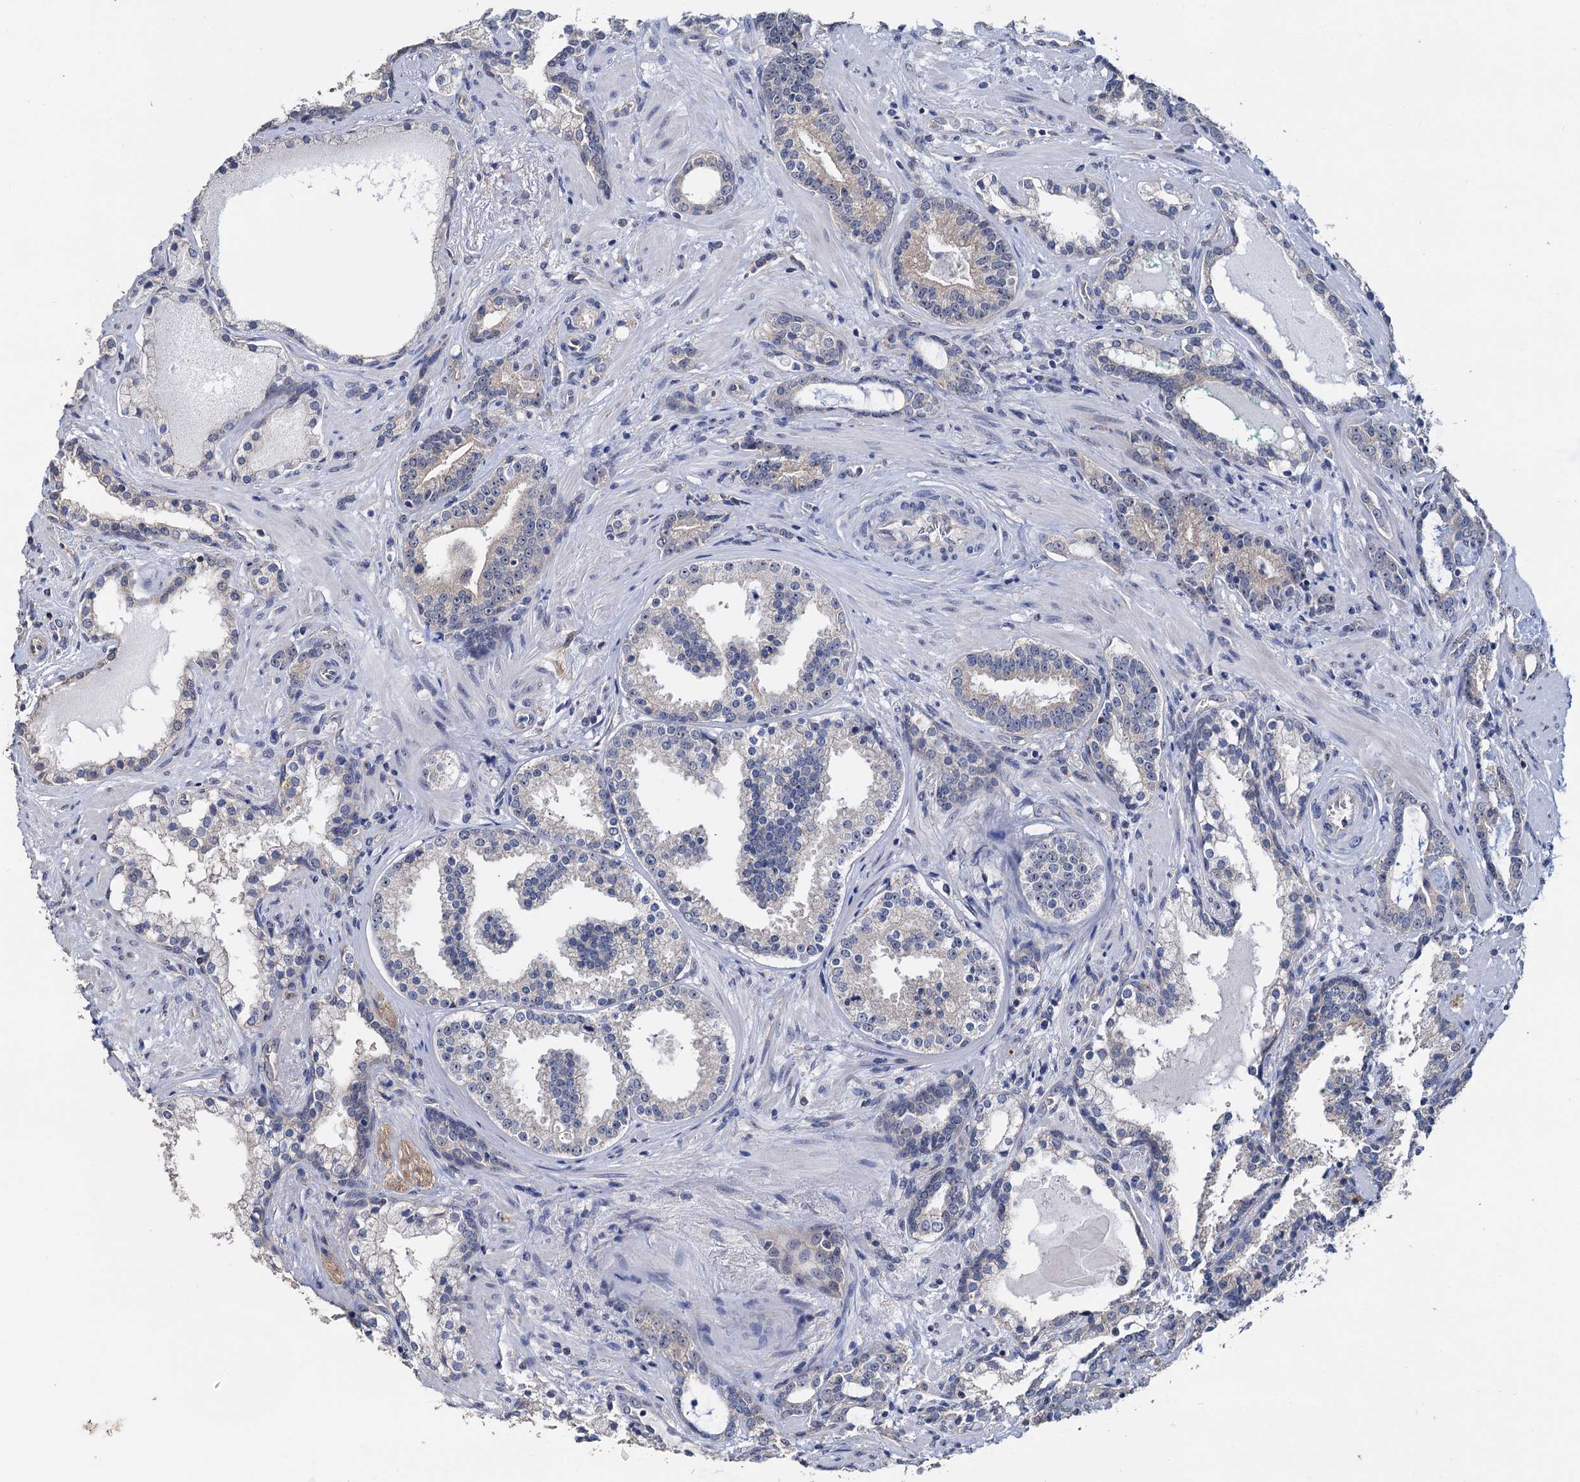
{"staining": {"intensity": "negative", "quantity": "none", "location": "none"}, "tissue": "prostate cancer", "cell_type": "Tumor cells", "image_type": "cancer", "snomed": [{"axis": "morphology", "description": "Adenocarcinoma, High grade"}, {"axis": "topography", "description": "Prostate"}], "caption": "This is an IHC photomicrograph of prostate adenocarcinoma (high-grade). There is no expression in tumor cells.", "gene": "C2CD3", "patient": {"sex": "male", "age": 58}}